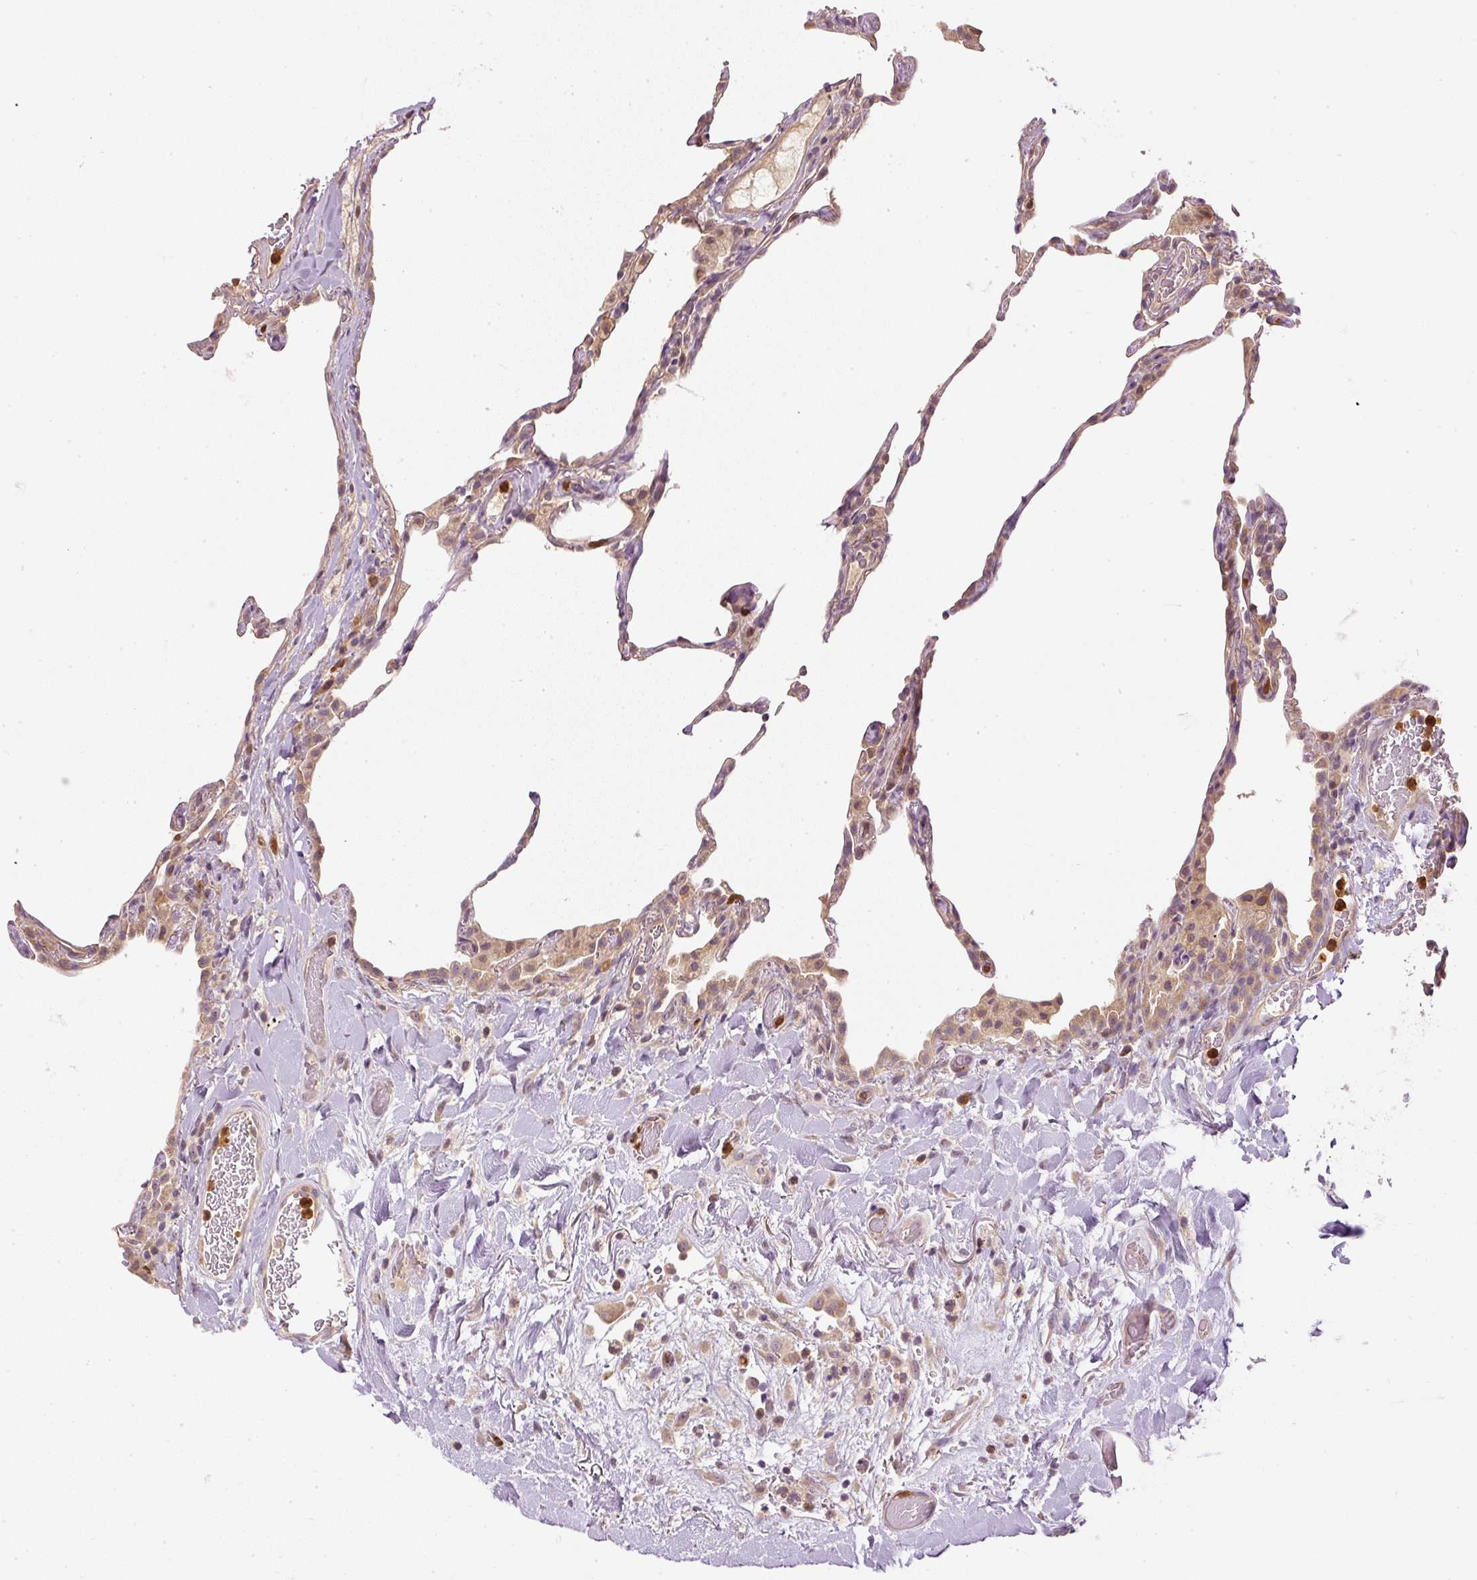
{"staining": {"intensity": "weak", "quantity": "25%-75%", "location": "cytoplasmic/membranous"}, "tissue": "lung", "cell_type": "Alveolar cells", "image_type": "normal", "snomed": [{"axis": "morphology", "description": "Normal tissue, NOS"}, {"axis": "topography", "description": "Lung"}], "caption": "Alveolar cells display low levels of weak cytoplasmic/membranous expression in about 25%-75% of cells in normal human lung.", "gene": "CTTNBP2", "patient": {"sex": "female", "age": 57}}